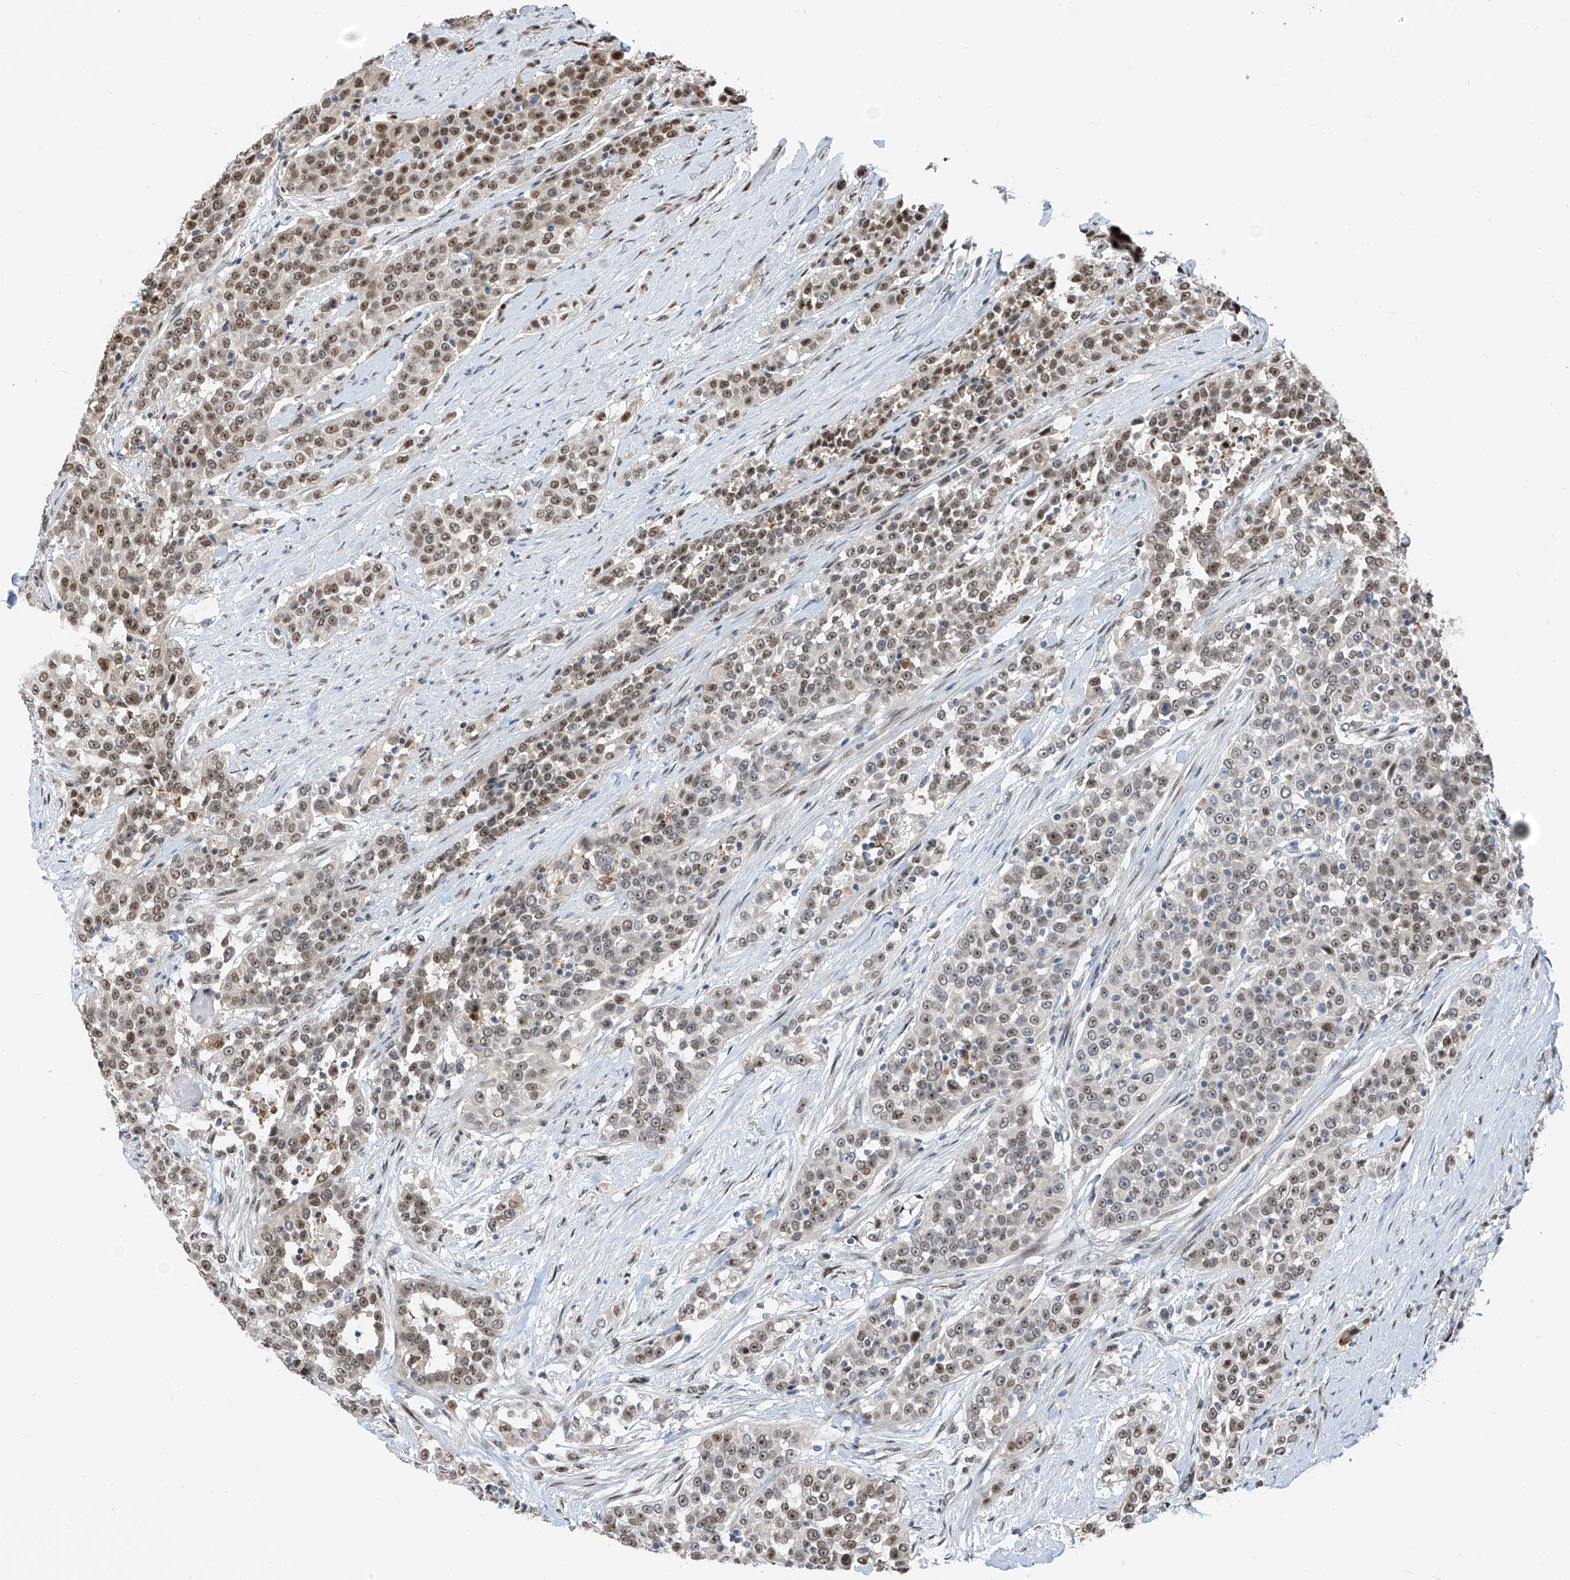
{"staining": {"intensity": "moderate", "quantity": "25%-75%", "location": "nuclear"}, "tissue": "urothelial cancer", "cell_type": "Tumor cells", "image_type": "cancer", "snomed": [{"axis": "morphology", "description": "Urothelial carcinoma, High grade"}, {"axis": "topography", "description": "Urinary bladder"}], "caption": "DAB (3,3'-diaminobenzidine) immunohistochemical staining of urothelial cancer reveals moderate nuclear protein staining in about 25%-75% of tumor cells.", "gene": "RBP7", "patient": {"sex": "female", "age": 80}}